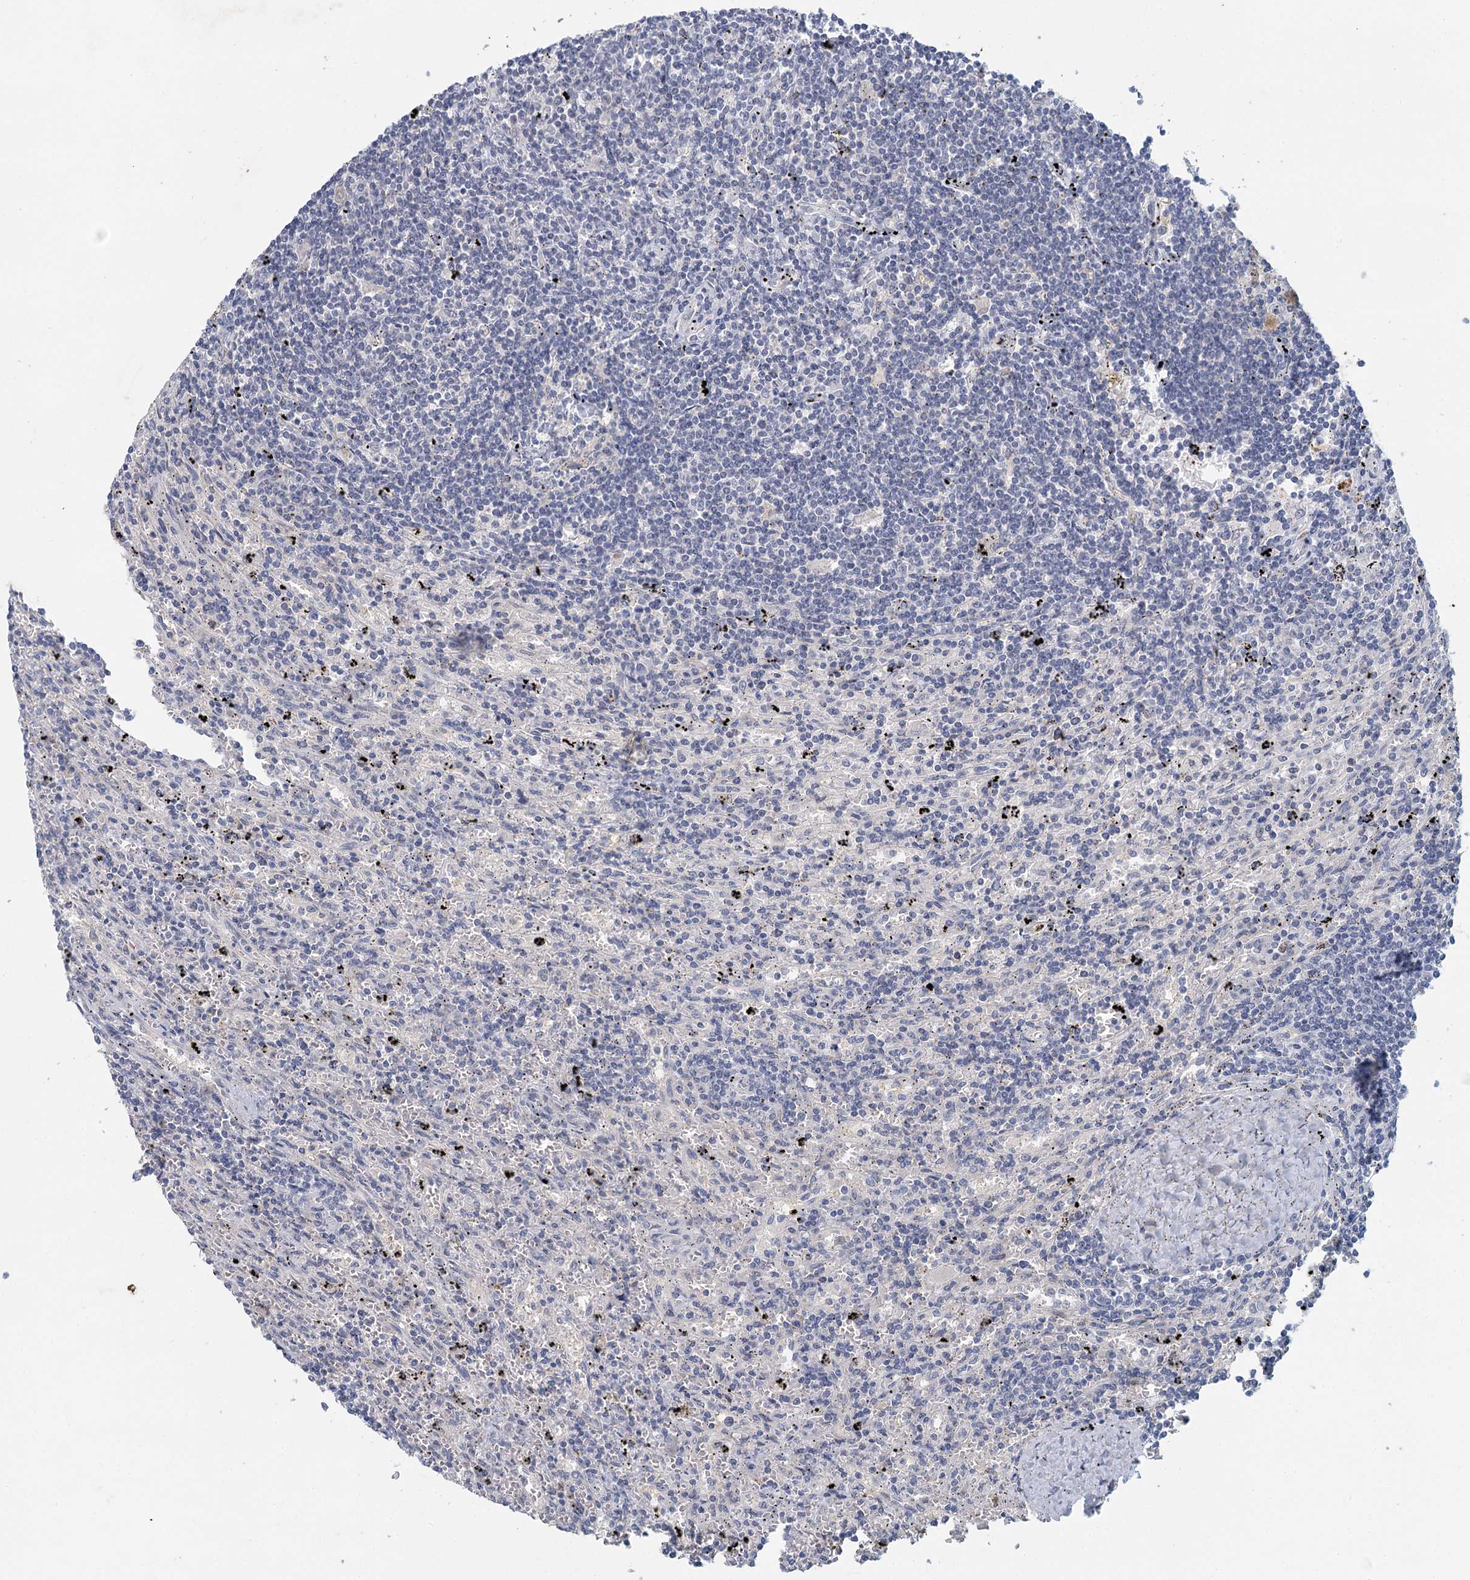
{"staining": {"intensity": "negative", "quantity": "none", "location": "none"}, "tissue": "lymphoma", "cell_type": "Tumor cells", "image_type": "cancer", "snomed": [{"axis": "morphology", "description": "Malignant lymphoma, non-Hodgkin's type, Low grade"}, {"axis": "topography", "description": "Spleen"}], "caption": "Immunohistochemistry (IHC) micrograph of human lymphoma stained for a protein (brown), which exhibits no staining in tumor cells. (Brightfield microscopy of DAB immunohistochemistry at high magnification).", "gene": "MYO7B", "patient": {"sex": "male", "age": 76}}